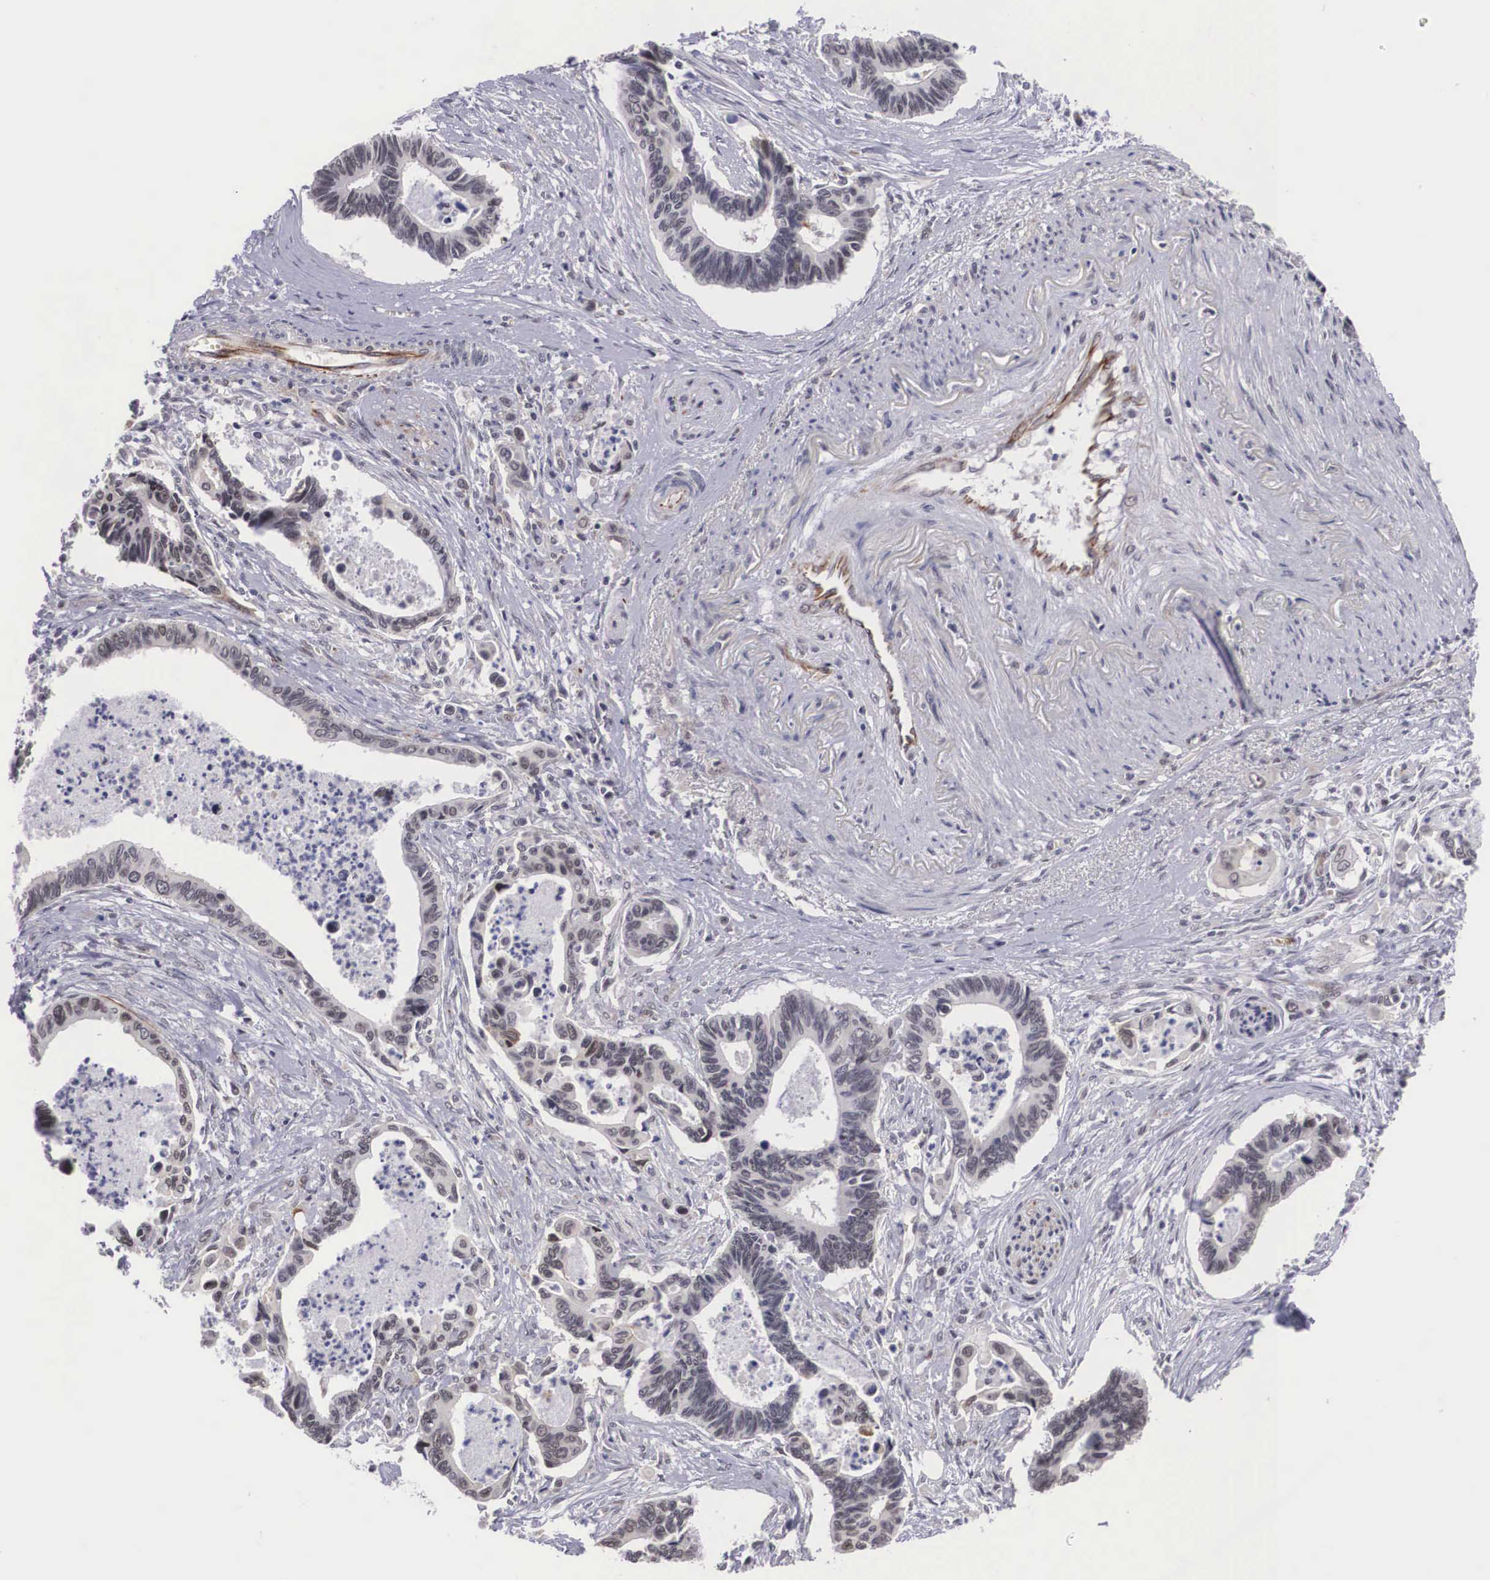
{"staining": {"intensity": "weak", "quantity": "<25%", "location": "nuclear"}, "tissue": "pancreatic cancer", "cell_type": "Tumor cells", "image_type": "cancer", "snomed": [{"axis": "morphology", "description": "Adenocarcinoma, NOS"}, {"axis": "topography", "description": "Pancreas"}], "caption": "Immunohistochemical staining of human pancreatic cancer (adenocarcinoma) demonstrates no significant staining in tumor cells.", "gene": "MORC2", "patient": {"sex": "female", "age": 70}}